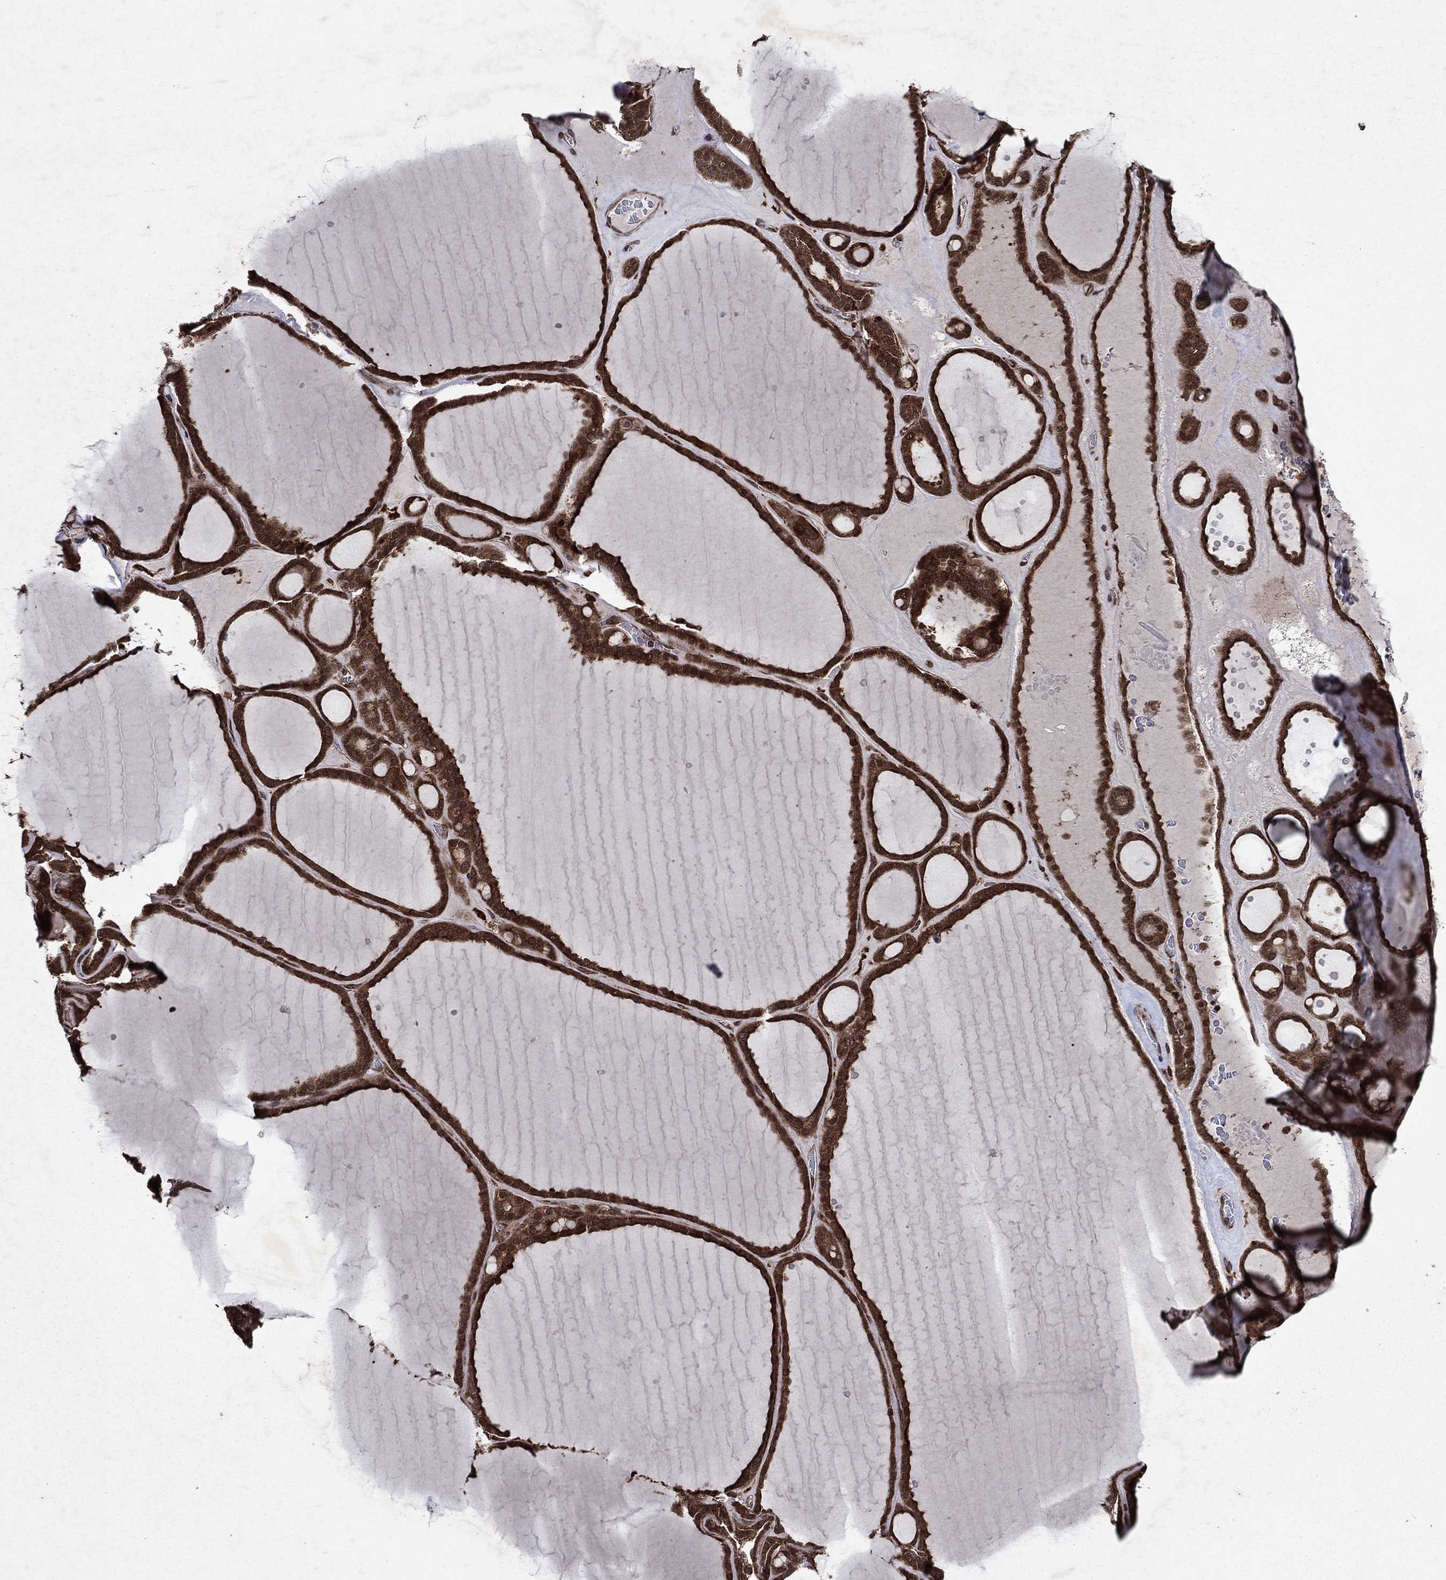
{"staining": {"intensity": "strong", "quantity": ">75%", "location": "cytoplasmic/membranous"}, "tissue": "thyroid gland", "cell_type": "Glandular cells", "image_type": "normal", "snomed": [{"axis": "morphology", "description": "Normal tissue, NOS"}, {"axis": "topography", "description": "Thyroid gland"}], "caption": "This histopathology image reveals immunohistochemistry staining of benign thyroid gland, with high strong cytoplasmic/membranous expression in approximately >75% of glandular cells.", "gene": "EIF2B4", "patient": {"sex": "male", "age": 63}}